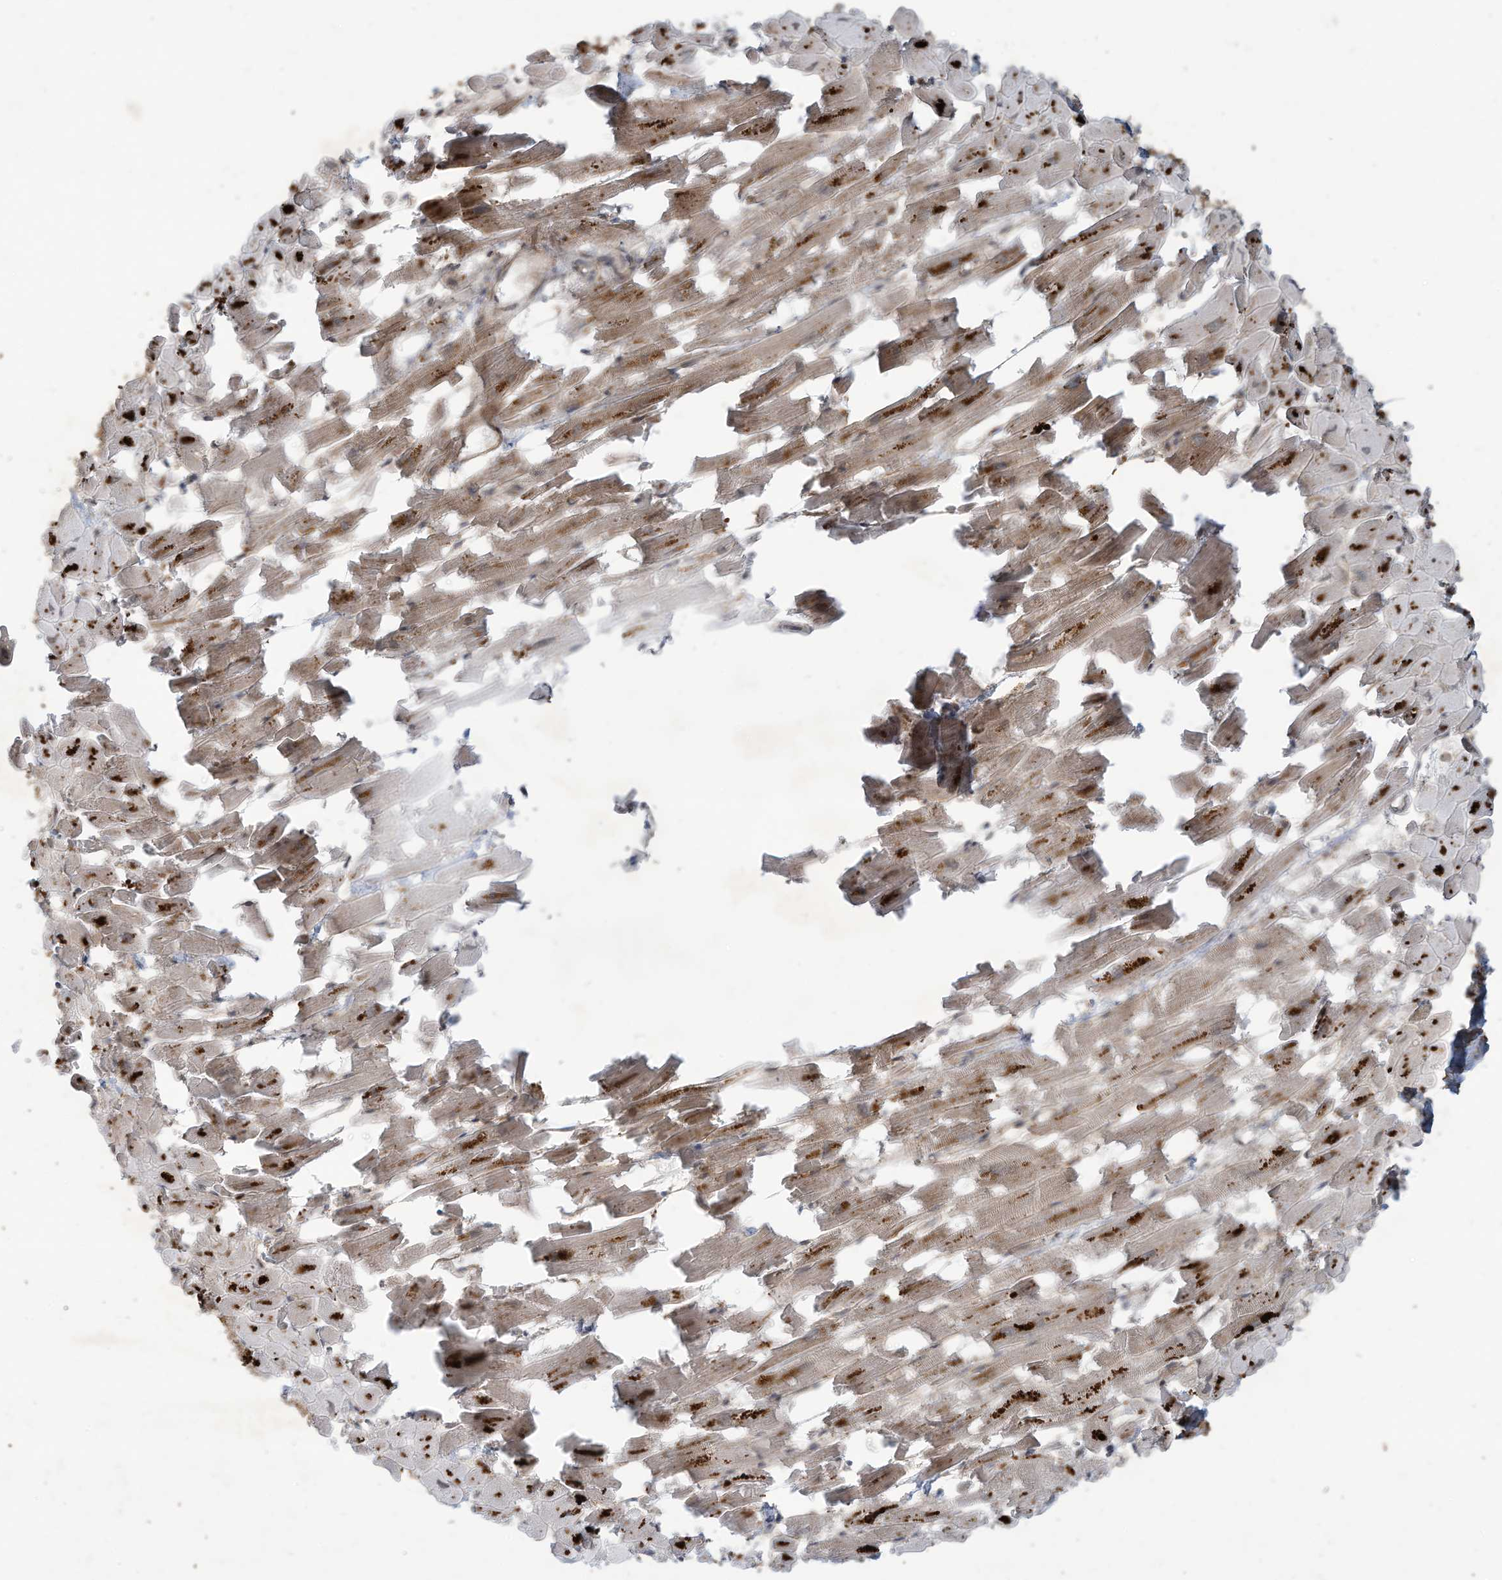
{"staining": {"intensity": "moderate", "quantity": "25%-75%", "location": "cytoplasmic/membranous"}, "tissue": "heart muscle", "cell_type": "Cardiomyocytes", "image_type": "normal", "snomed": [{"axis": "morphology", "description": "Normal tissue, NOS"}, {"axis": "topography", "description": "Heart"}], "caption": "High-magnification brightfield microscopy of benign heart muscle stained with DAB (3,3'-diaminobenzidine) (brown) and counterstained with hematoxylin (blue). cardiomyocytes exhibit moderate cytoplasmic/membranous expression is appreciated in approximately25%-75% of cells.", "gene": "DDIT4", "patient": {"sex": "female", "age": 64}}